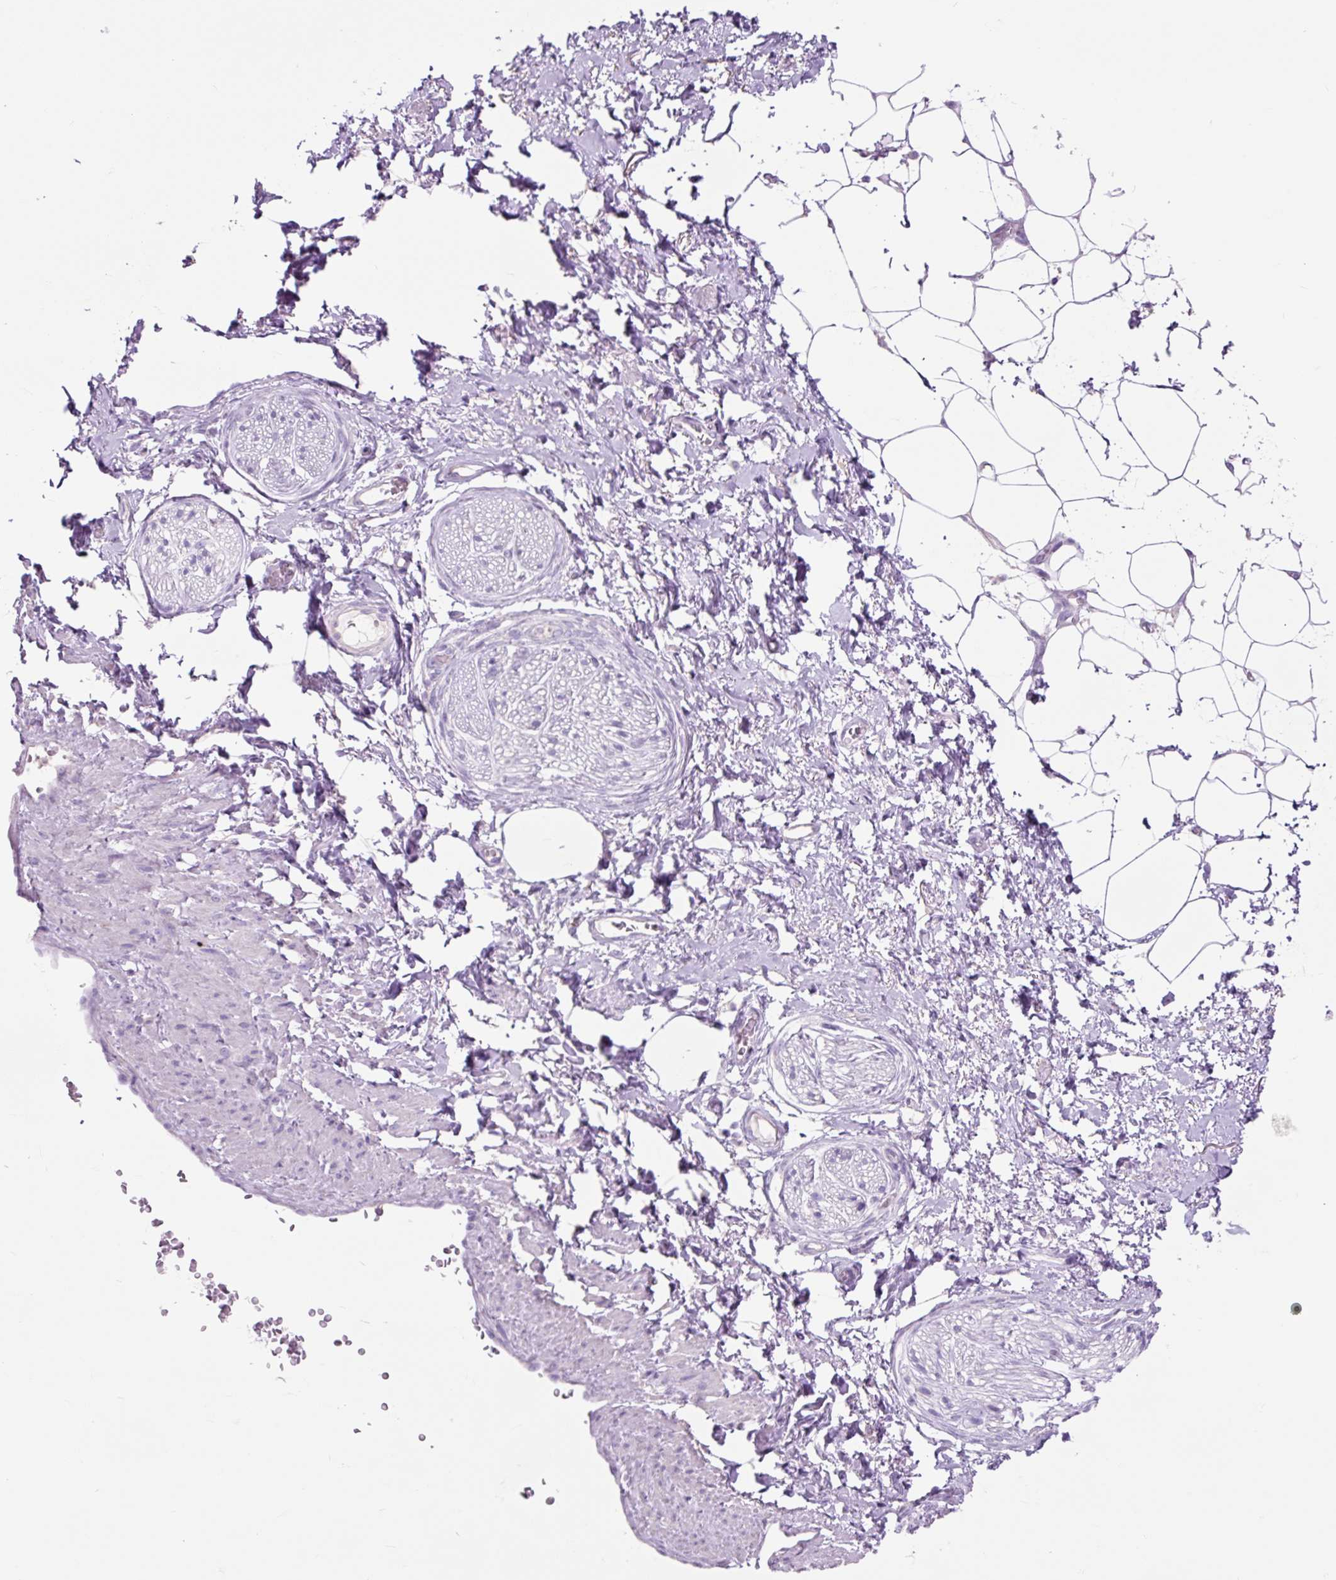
{"staining": {"intensity": "negative", "quantity": "none", "location": "none"}, "tissue": "adipose tissue", "cell_type": "Adipocytes", "image_type": "normal", "snomed": [{"axis": "morphology", "description": "Normal tissue, NOS"}, {"axis": "topography", "description": "Vagina"}, {"axis": "topography", "description": "Peripheral nerve tissue"}], "caption": "Adipocytes show no significant protein staining in normal adipose tissue. (Stains: DAB (3,3'-diaminobenzidine) immunohistochemistry with hematoxylin counter stain, Microscopy: brightfield microscopy at high magnification).", "gene": "OR10A7", "patient": {"sex": "female", "age": 71}}